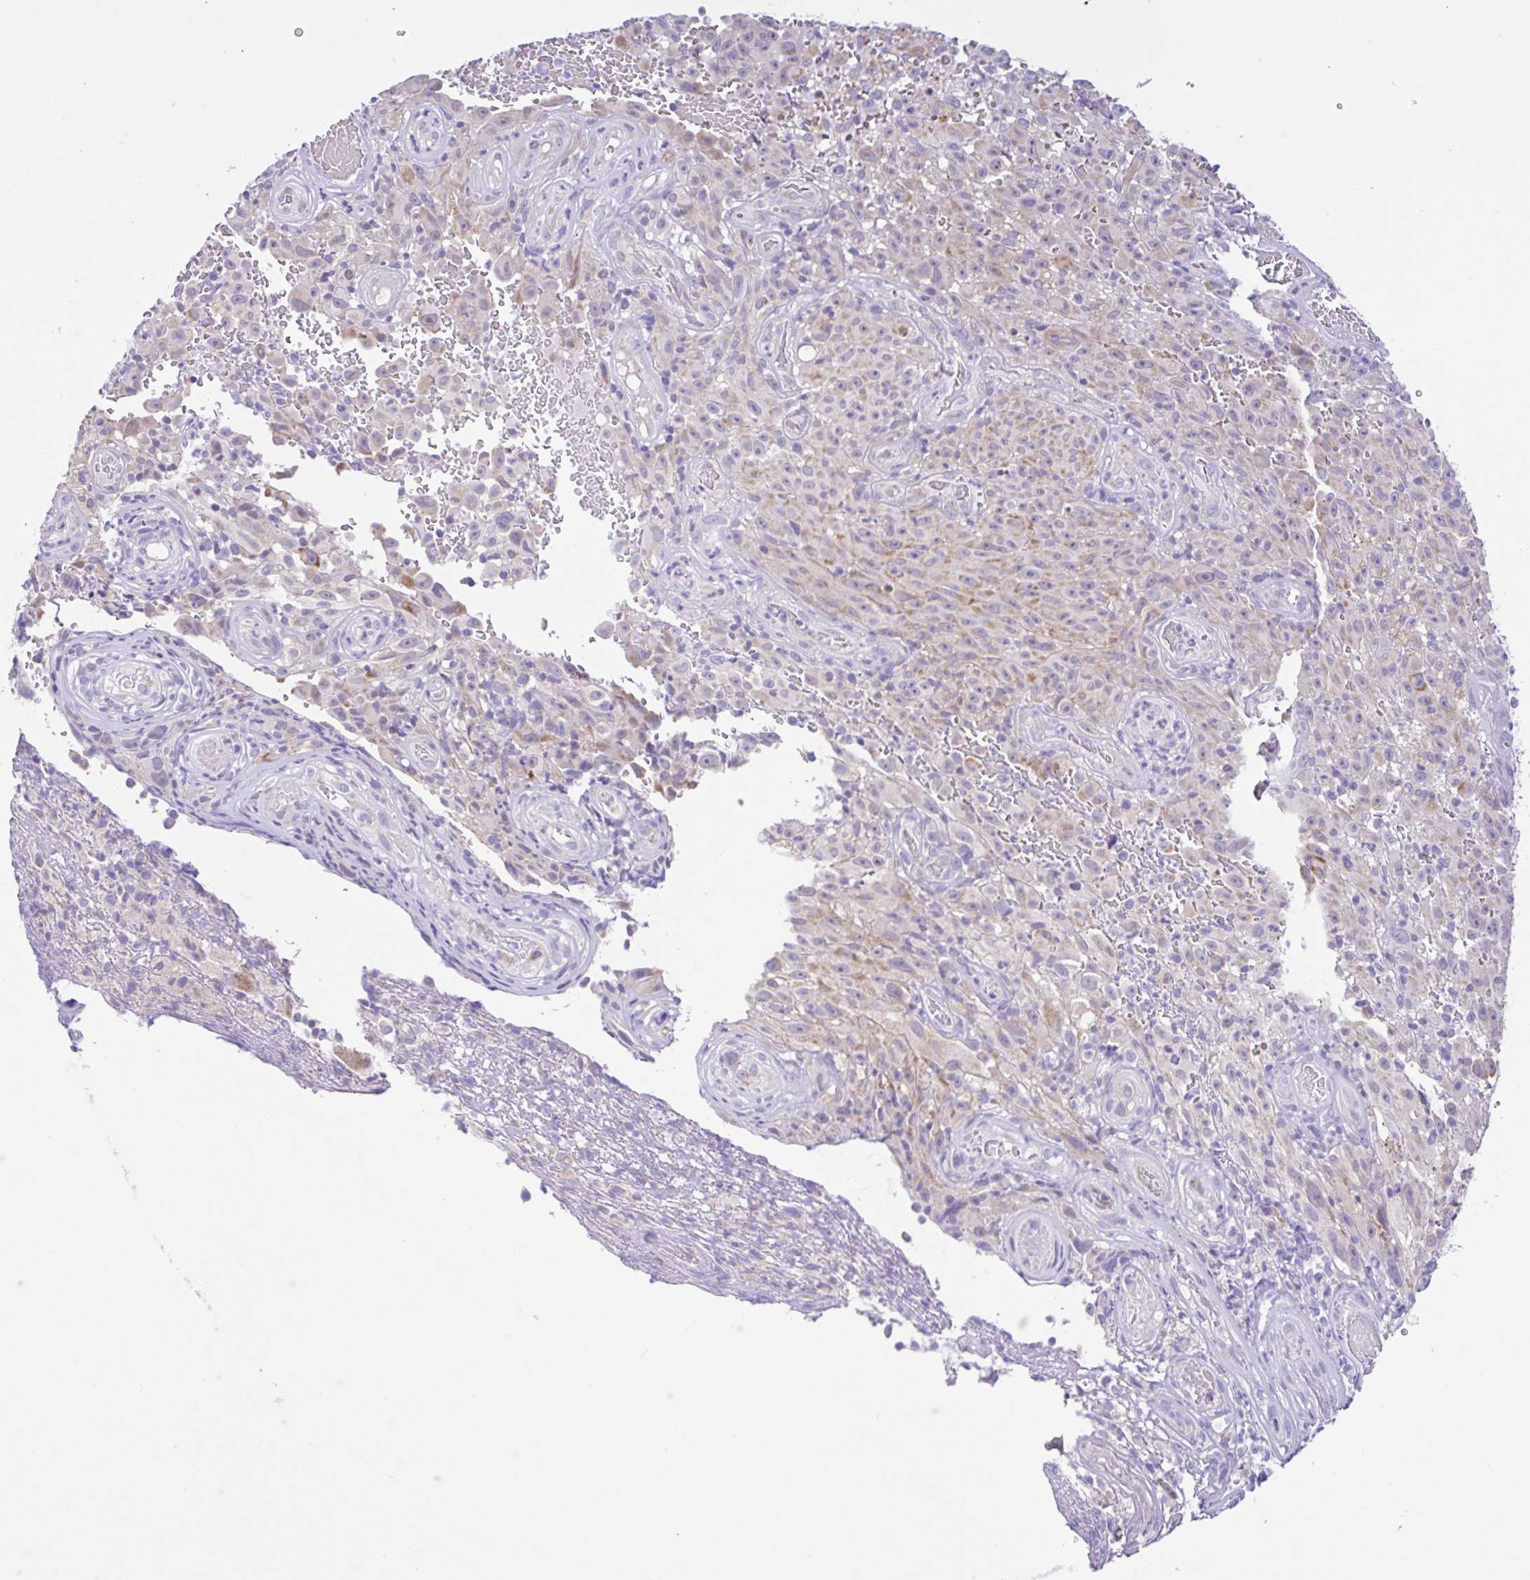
{"staining": {"intensity": "weak", "quantity": "25%-75%", "location": "cytoplasmic/membranous"}, "tissue": "melanoma", "cell_type": "Tumor cells", "image_type": "cancer", "snomed": [{"axis": "morphology", "description": "Malignant melanoma, NOS"}, {"axis": "topography", "description": "Skin"}], "caption": "Protein staining reveals weak cytoplasmic/membranous expression in approximately 25%-75% of tumor cells in malignant melanoma. Ihc stains the protein in brown and the nuclei are stained blue.", "gene": "NDUFS2", "patient": {"sex": "female", "age": 82}}